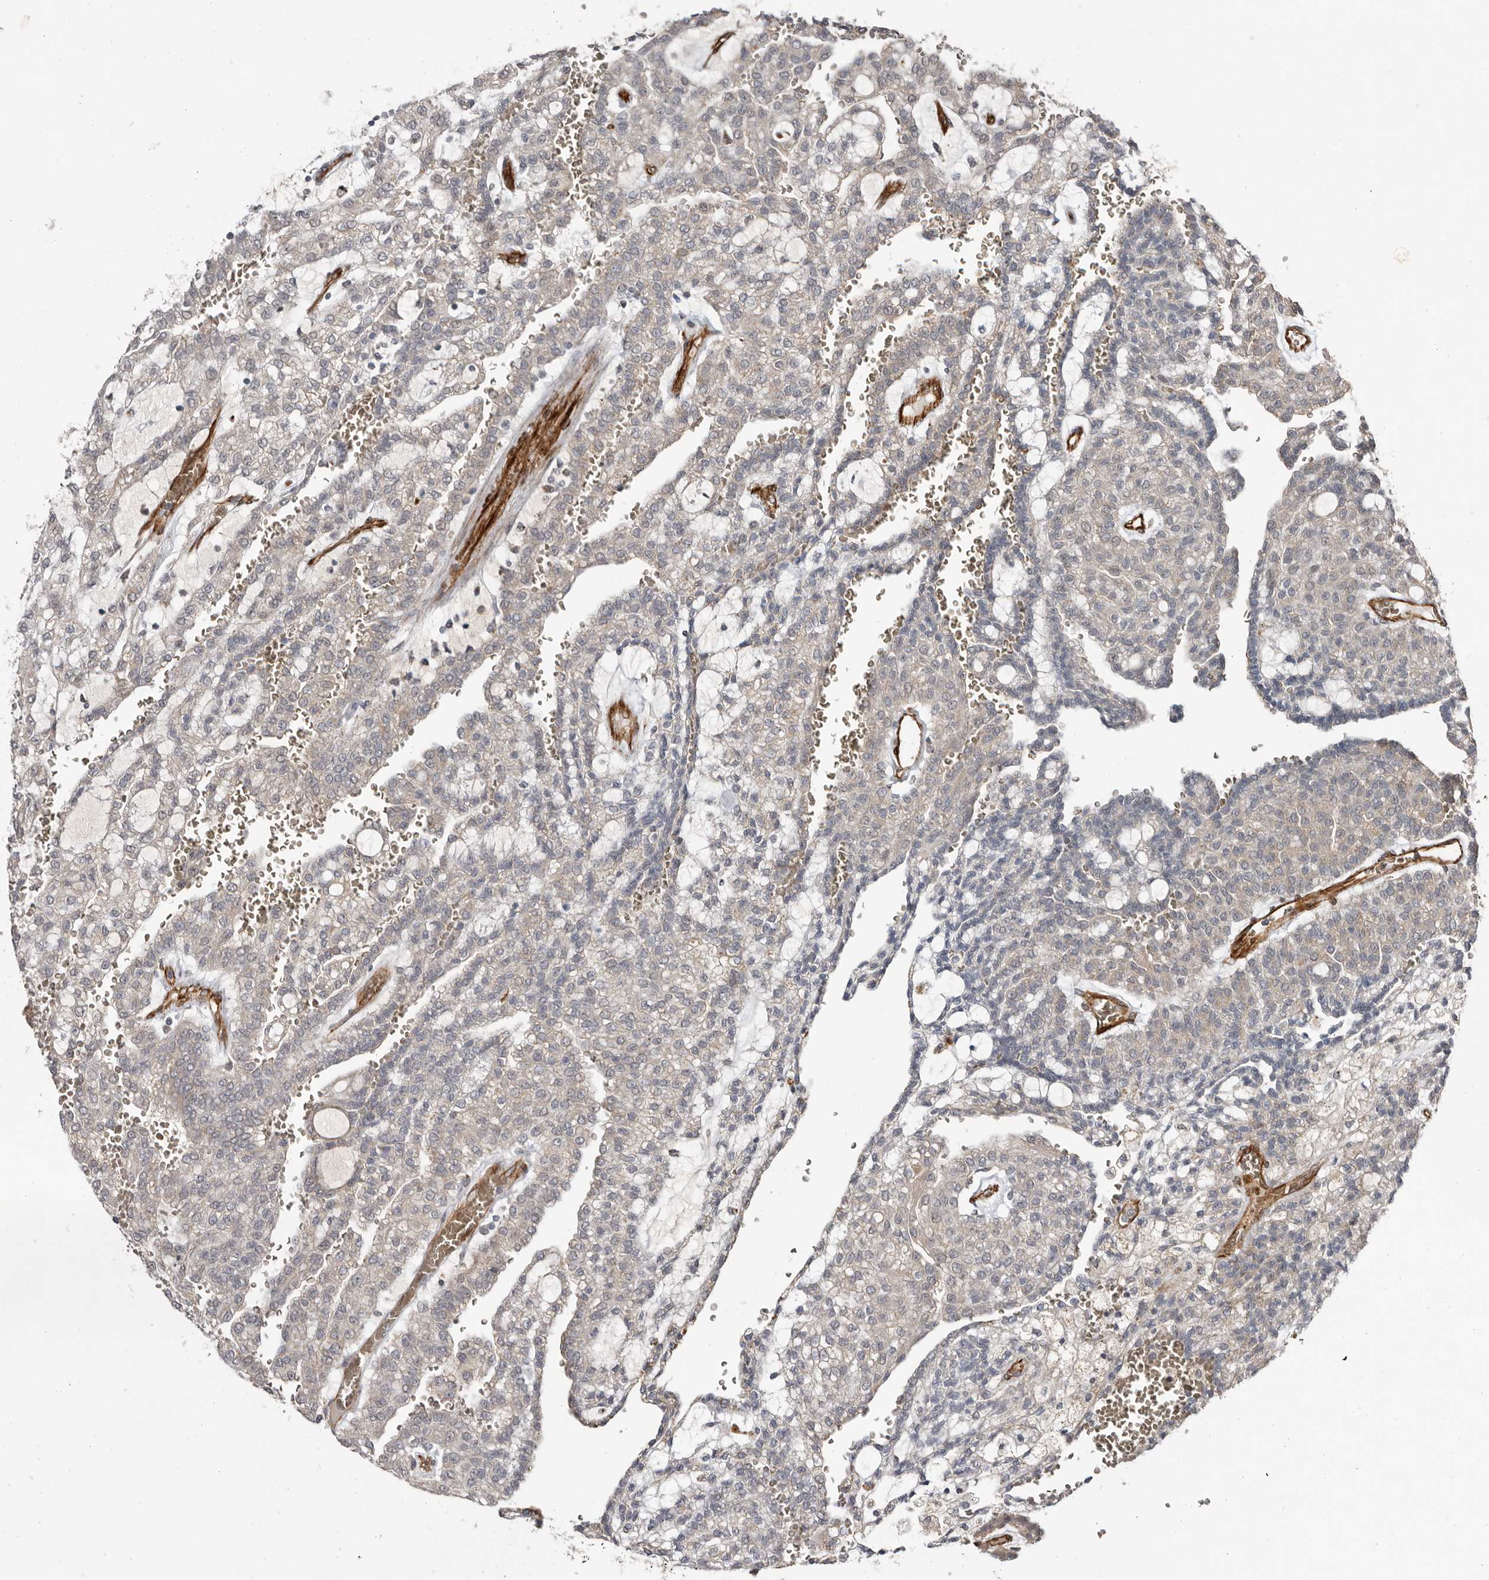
{"staining": {"intensity": "weak", "quantity": "<25%", "location": "cytoplasmic/membranous"}, "tissue": "renal cancer", "cell_type": "Tumor cells", "image_type": "cancer", "snomed": [{"axis": "morphology", "description": "Adenocarcinoma, NOS"}, {"axis": "topography", "description": "Kidney"}], "caption": "The image reveals no significant staining in tumor cells of renal cancer. (IHC, brightfield microscopy, high magnification).", "gene": "RANBP17", "patient": {"sex": "male", "age": 63}}